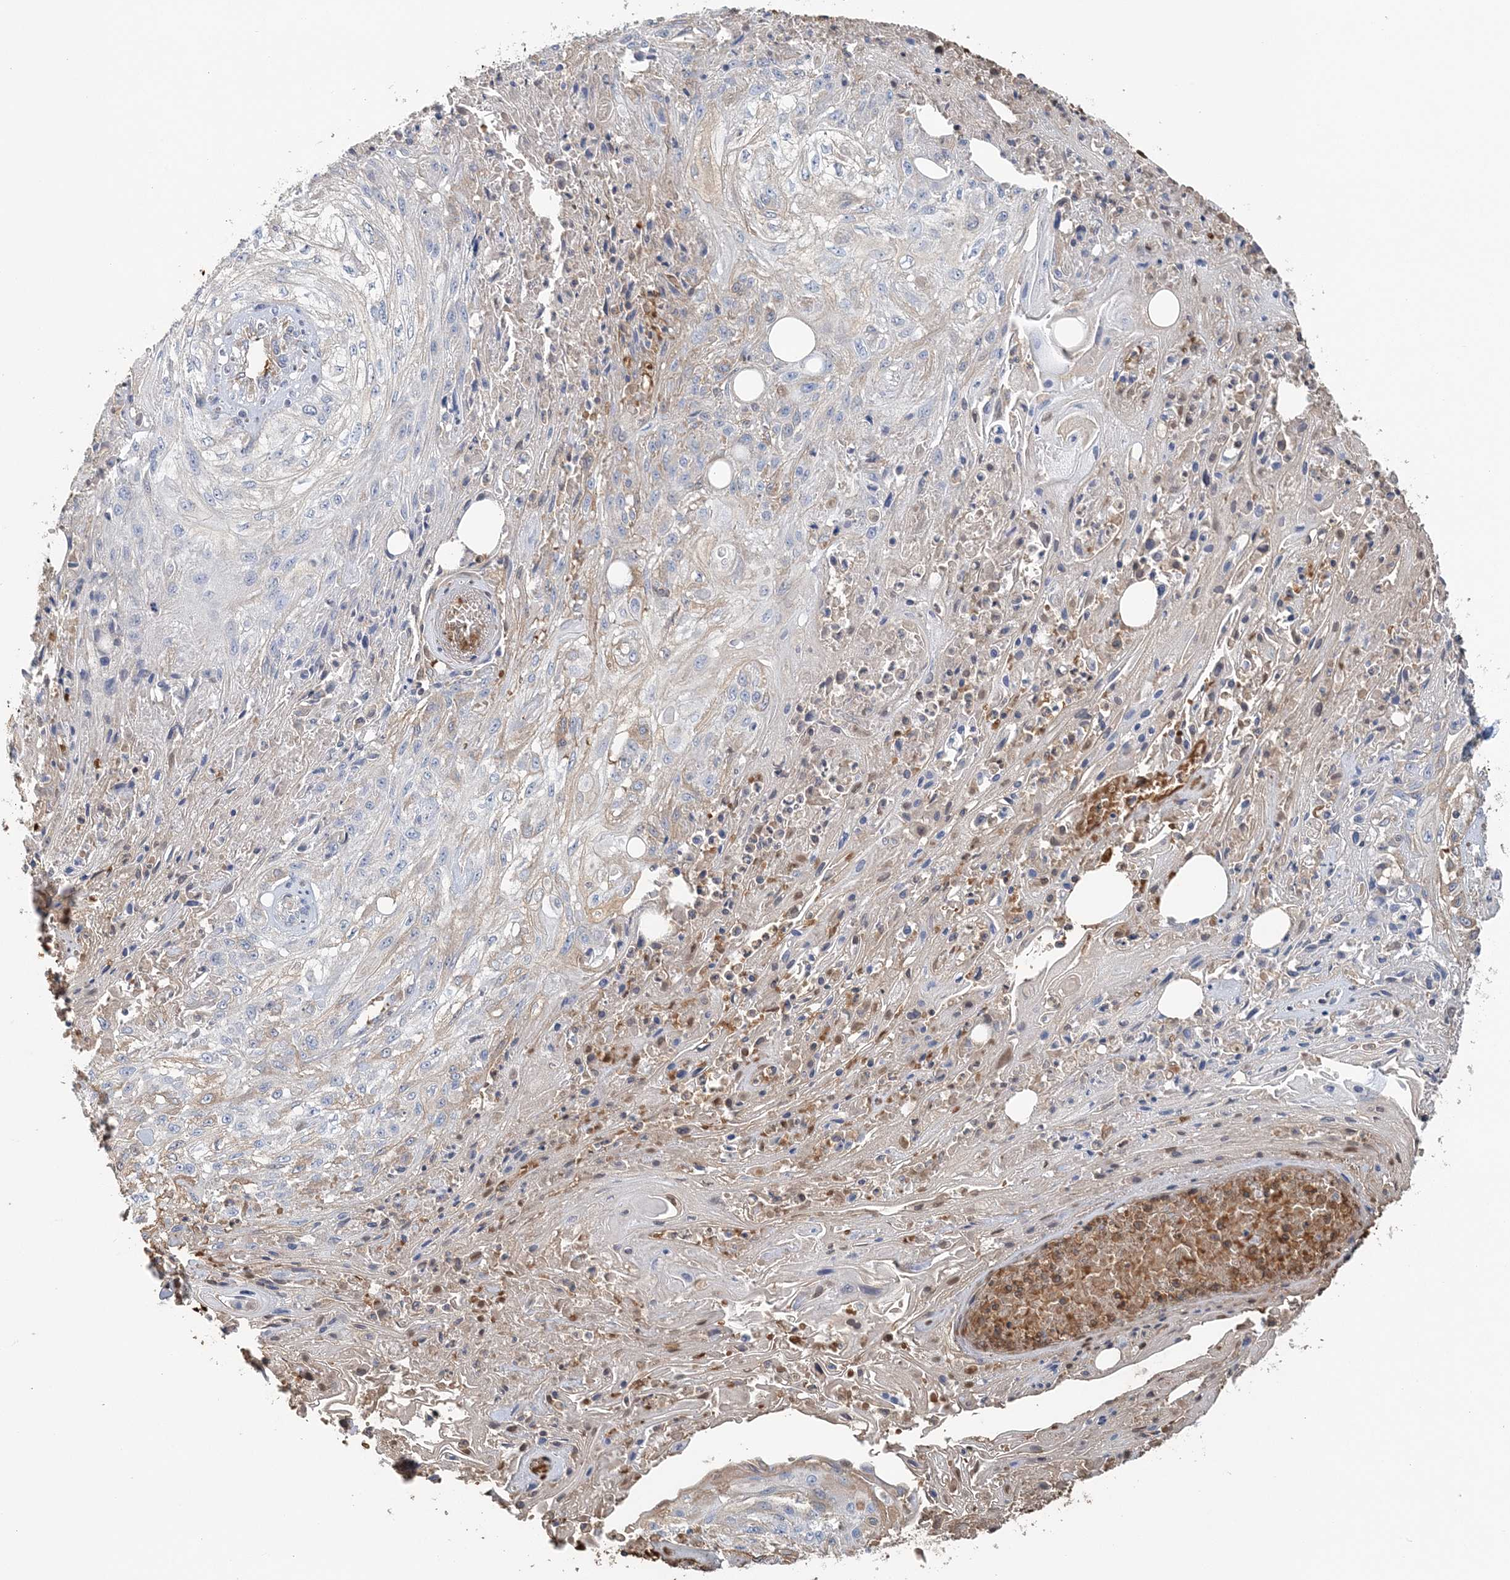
{"staining": {"intensity": "negative", "quantity": "none", "location": "none"}, "tissue": "skin cancer", "cell_type": "Tumor cells", "image_type": "cancer", "snomed": [{"axis": "morphology", "description": "Squamous cell carcinoma, NOS"}, {"axis": "morphology", "description": "Squamous cell carcinoma, metastatic, NOS"}, {"axis": "topography", "description": "Skin"}, {"axis": "topography", "description": "Lymph node"}], "caption": "The IHC micrograph has no significant positivity in tumor cells of skin cancer (metastatic squamous cell carcinoma) tissue.", "gene": "HBD", "patient": {"sex": "male", "age": 75}}